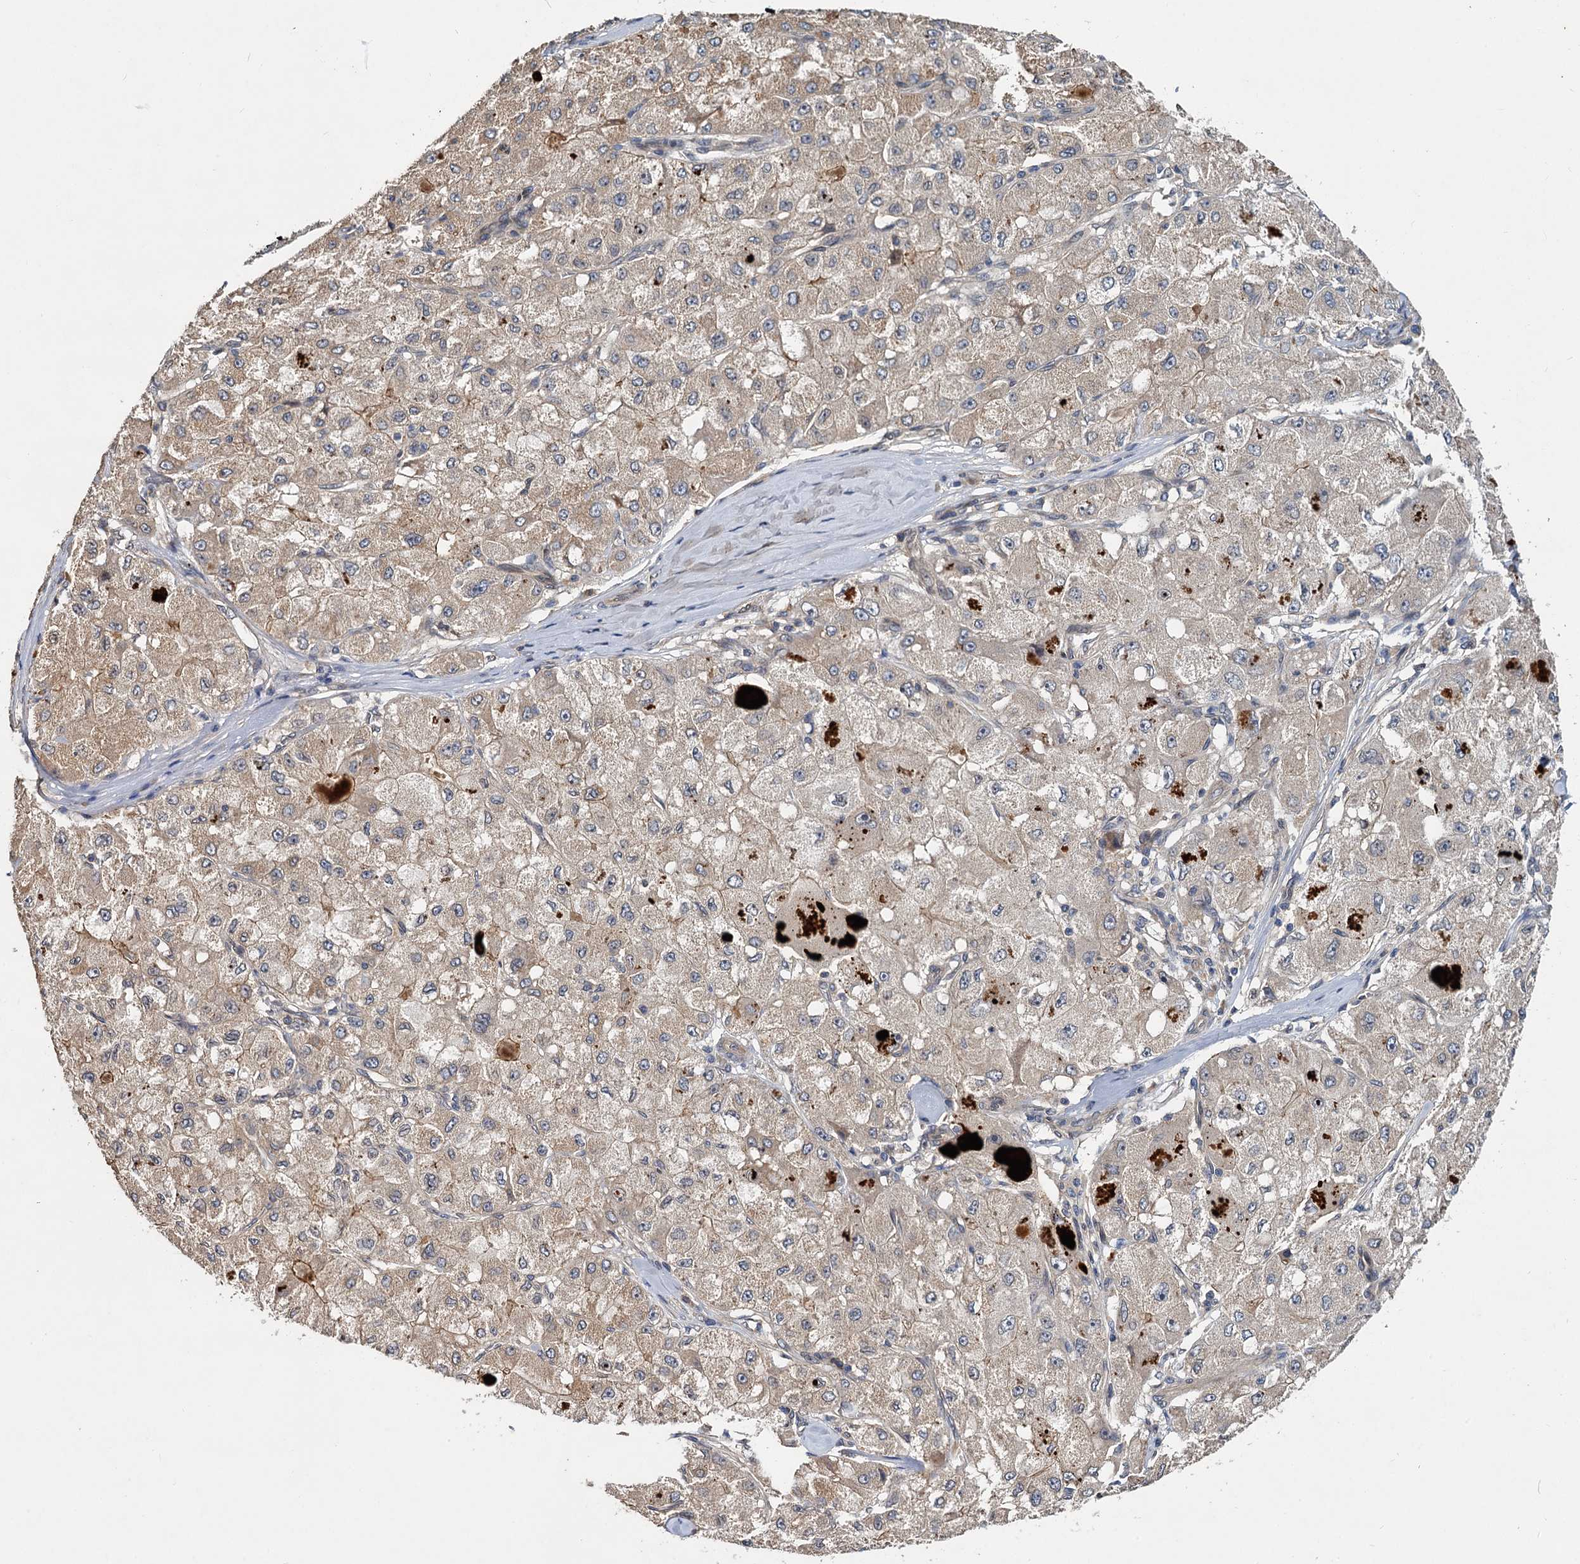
{"staining": {"intensity": "weak", "quantity": ">75%", "location": "cytoplasmic/membranous"}, "tissue": "liver cancer", "cell_type": "Tumor cells", "image_type": "cancer", "snomed": [{"axis": "morphology", "description": "Carcinoma, Hepatocellular, NOS"}, {"axis": "topography", "description": "Liver"}], "caption": "Human hepatocellular carcinoma (liver) stained with a protein marker displays weak staining in tumor cells.", "gene": "ZNF324", "patient": {"sex": "male", "age": 80}}